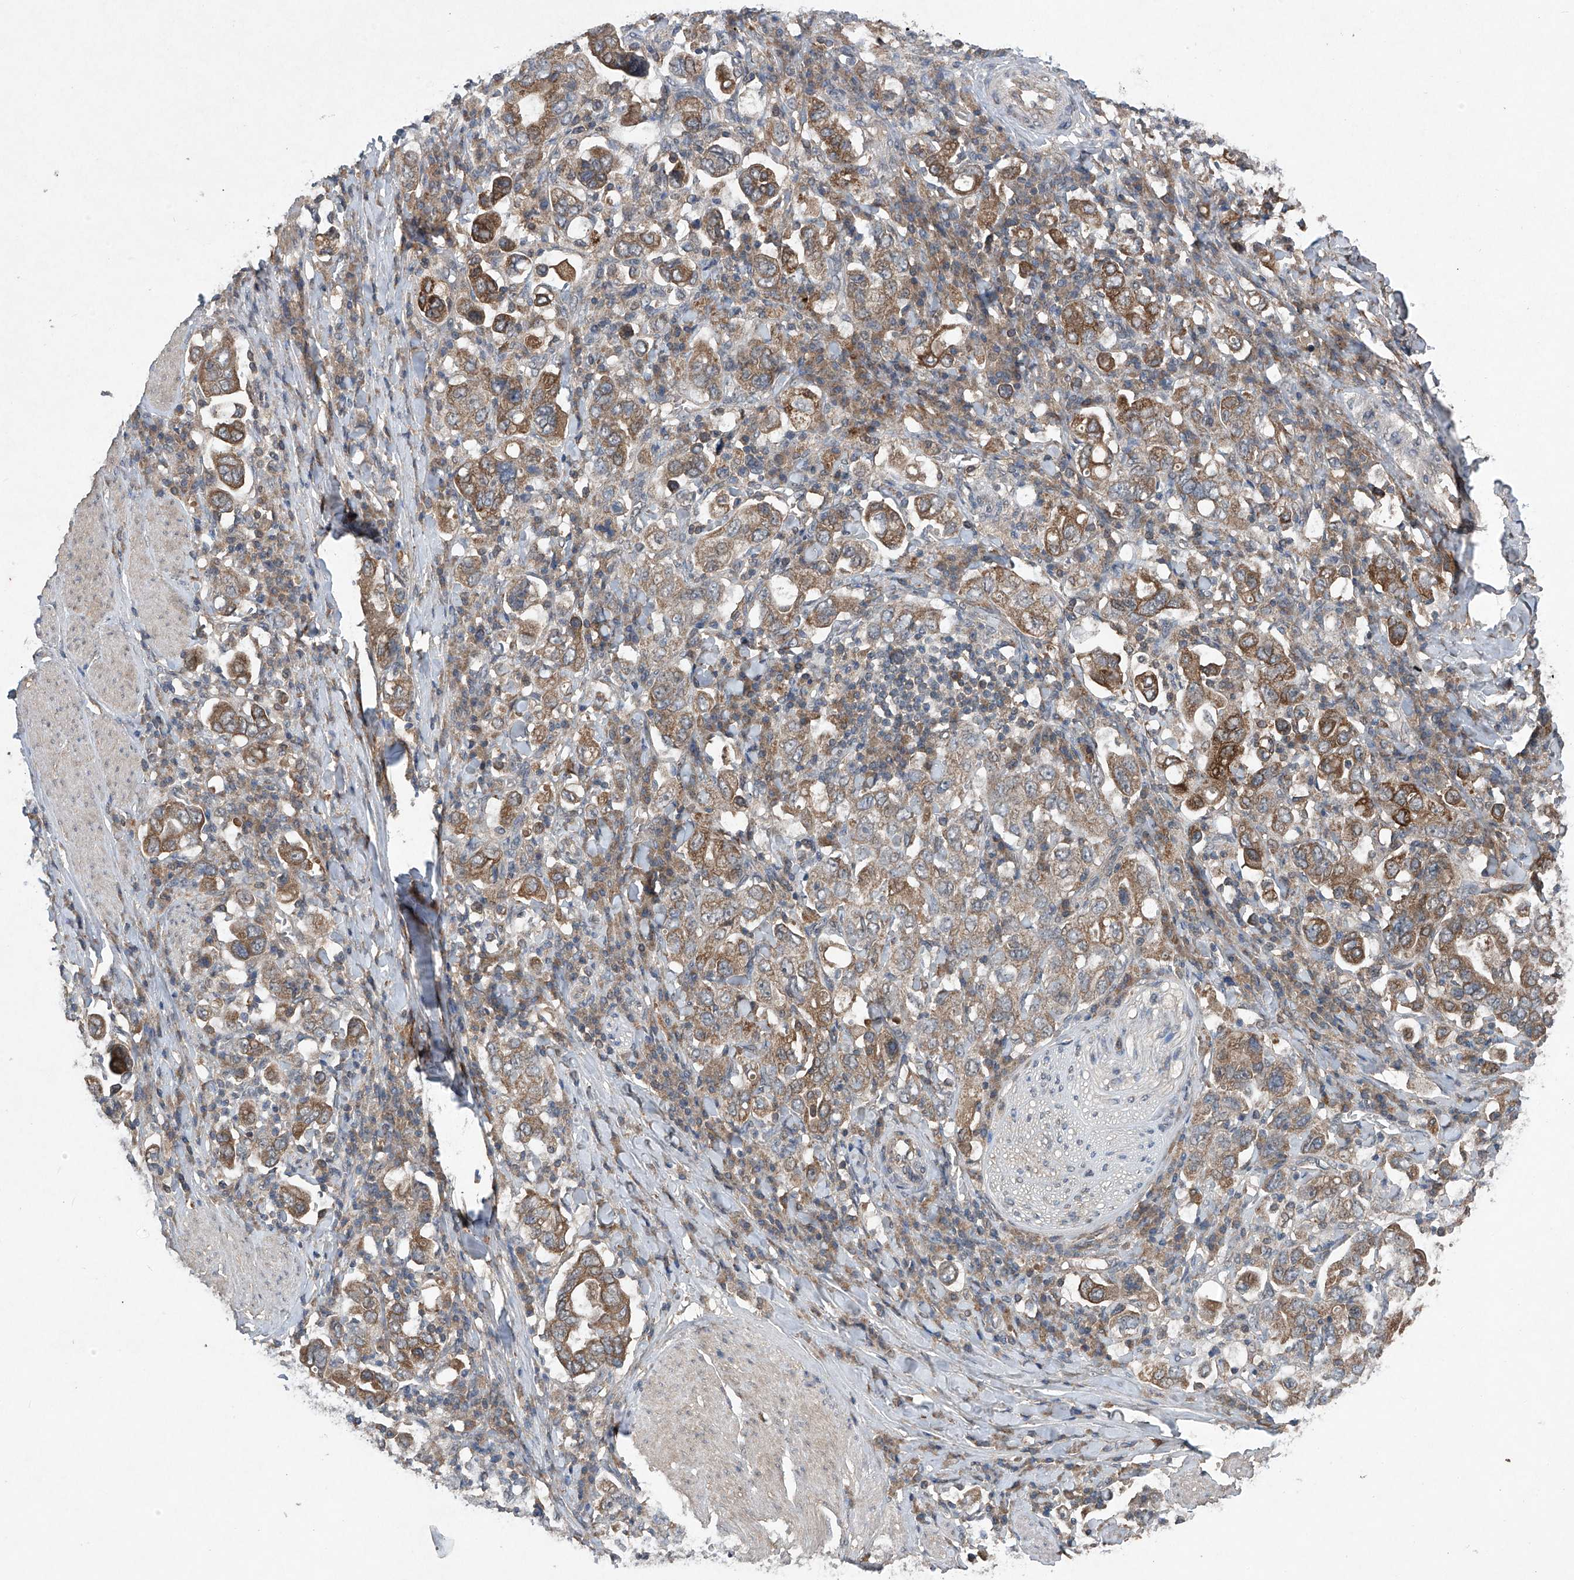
{"staining": {"intensity": "moderate", "quantity": ">75%", "location": "cytoplasmic/membranous"}, "tissue": "stomach cancer", "cell_type": "Tumor cells", "image_type": "cancer", "snomed": [{"axis": "morphology", "description": "Adenocarcinoma, NOS"}, {"axis": "topography", "description": "Stomach, upper"}], "caption": "DAB (3,3'-diaminobenzidine) immunohistochemical staining of human stomach adenocarcinoma exhibits moderate cytoplasmic/membranous protein staining in about >75% of tumor cells.", "gene": "SUMF2", "patient": {"sex": "male", "age": 62}}